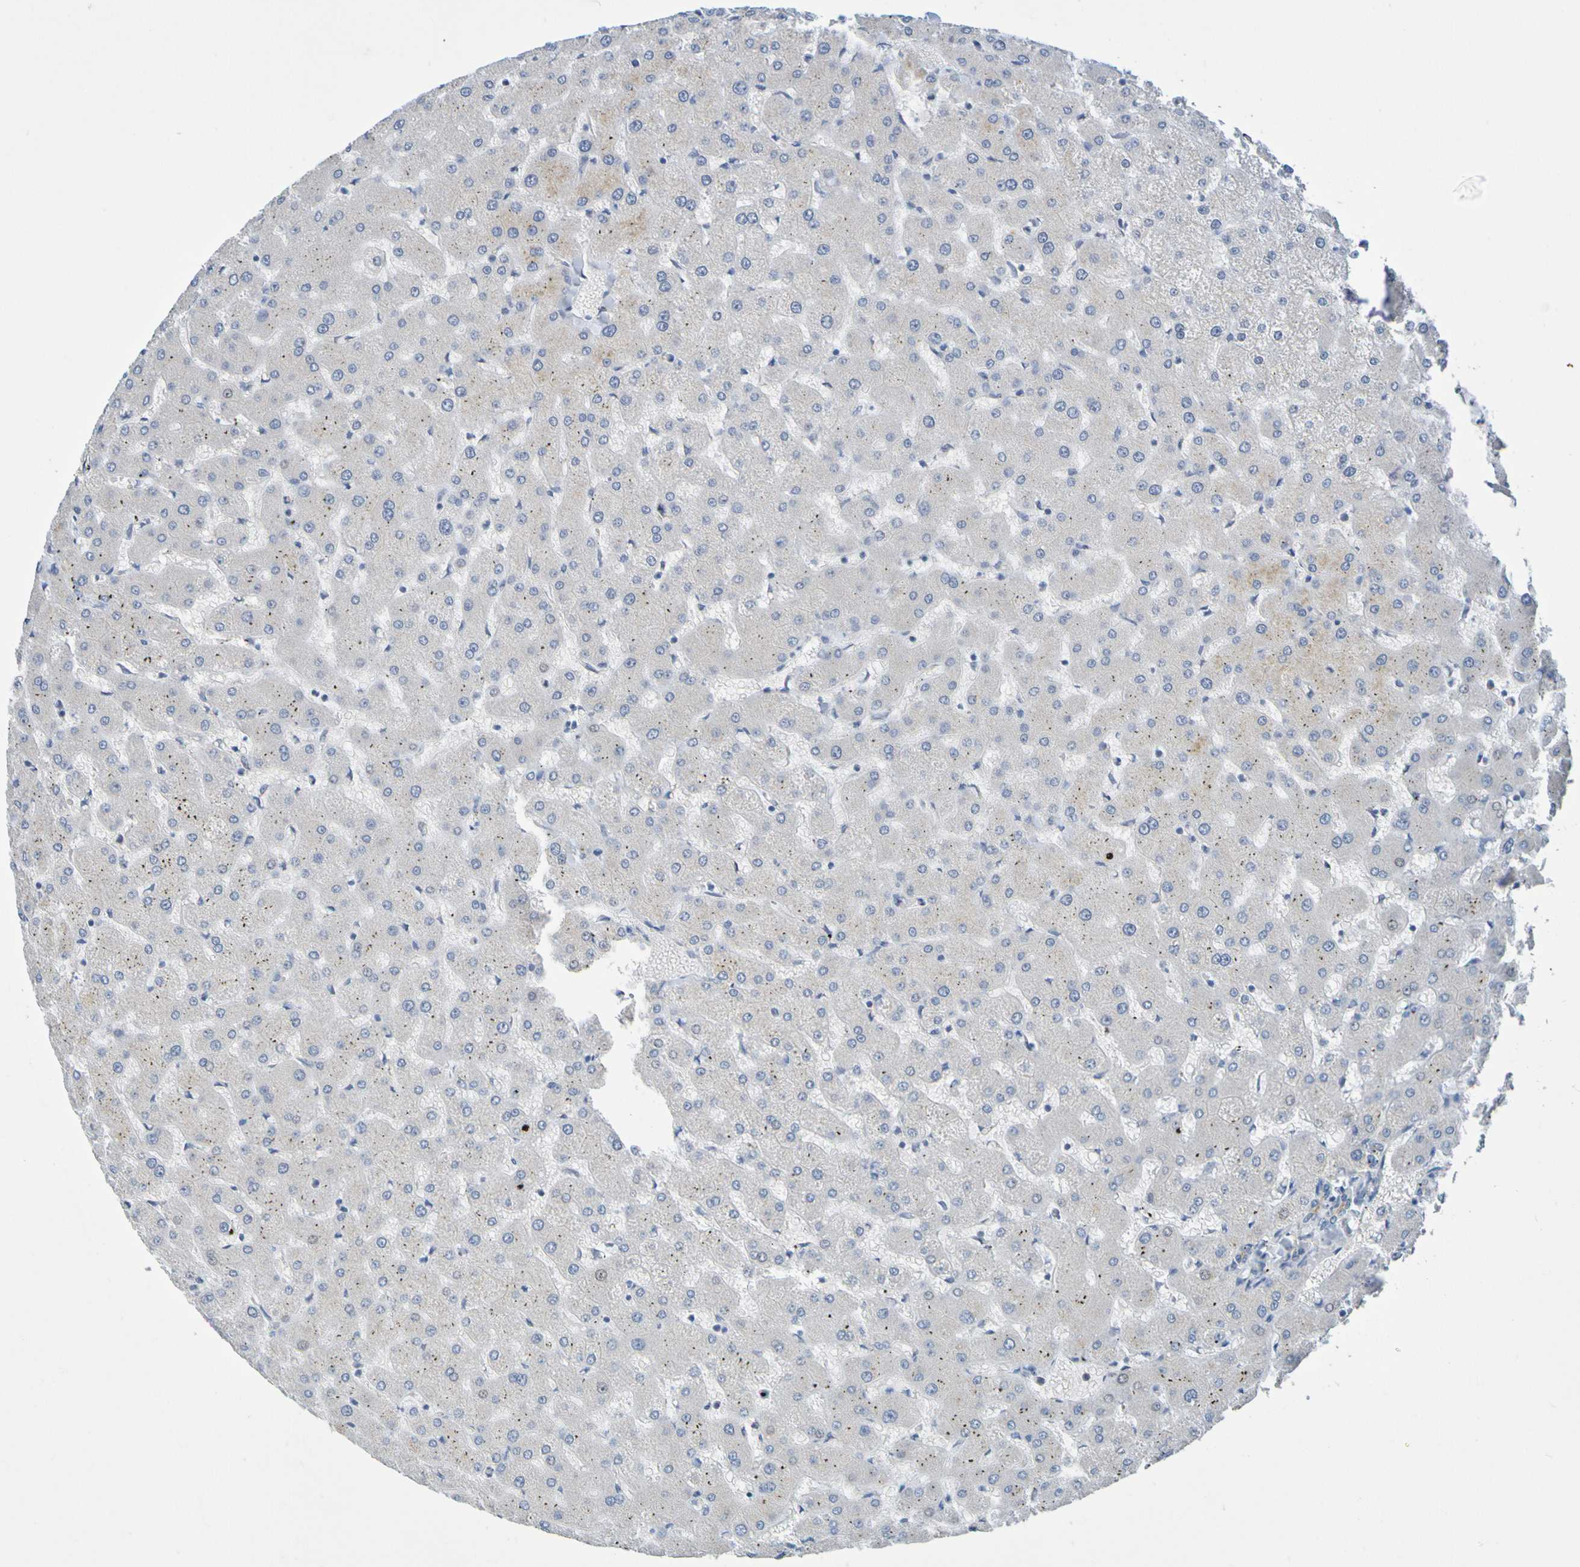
{"staining": {"intensity": "moderate", "quantity": "<25%", "location": "cytoplasmic/membranous"}, "tissue": "liver", "cell_type": "Cholangiocytes", "image_type": "normal", "snomed": [{"axis": "morphology", "description": "Normal tissue, NOS"}, {"axis": "topography", "description": "Liver"}], "caption": "Human liver stained with a protein marker exhibits moderate staining in cholangiocytes.", "gene": "IL10", "patient": {"sex": "female", "age": 63}}